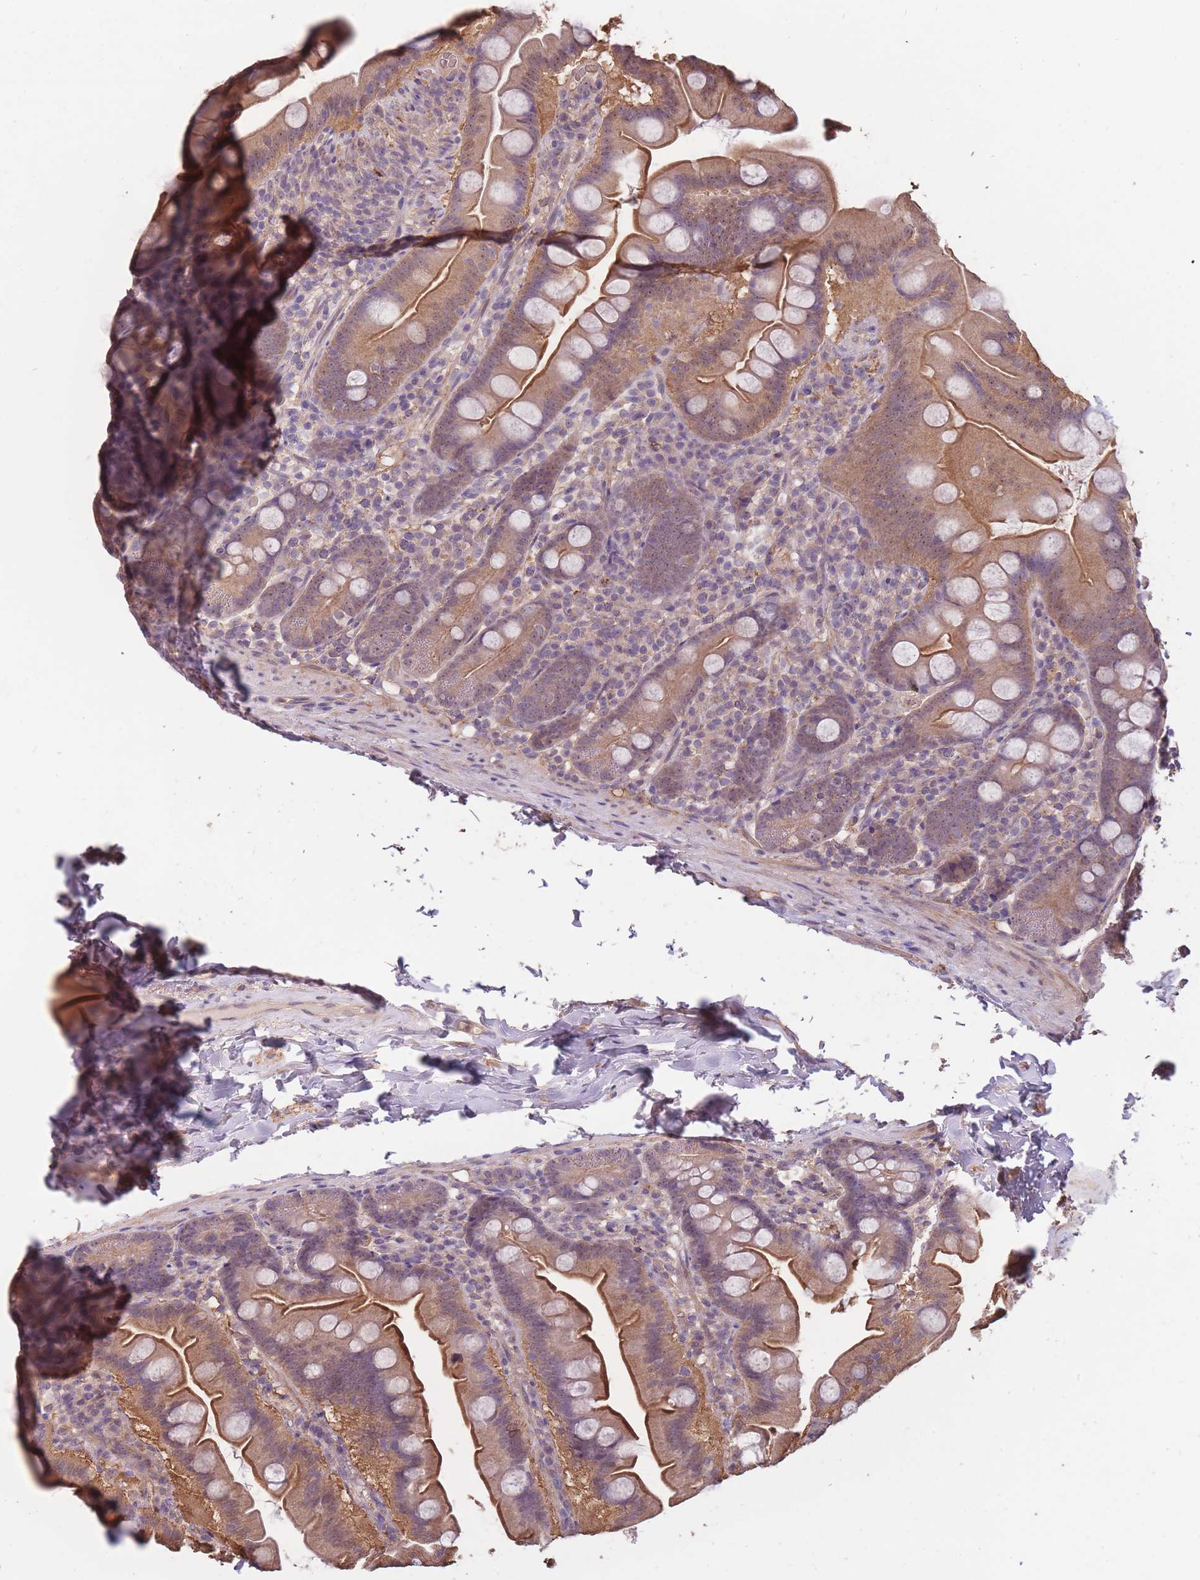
{"staining": {"intensity": "moderate", "quantity": "25%-75%", "location": "cytoplasmic/membranous"}, "tissue": "small intestine", "cell_type": "Glandular cells", "image_type": "normal", "snomed": [{"axis": "morphology", "description": "Normal tissue, NOS"}, {"axis": "topography", "description": "Small intestine"}], "caption": "A brown stain highlights moderate cytoplasmic/membranous staining of a protein in glandular cells of normal human small intestine. The staining was performed using DAB, with brown indicating positive protein expression. Nuclei are stained blue with hematoxylin.", "gene": "KIAA1755", "patient": {"sex": "female", "age": 68}}